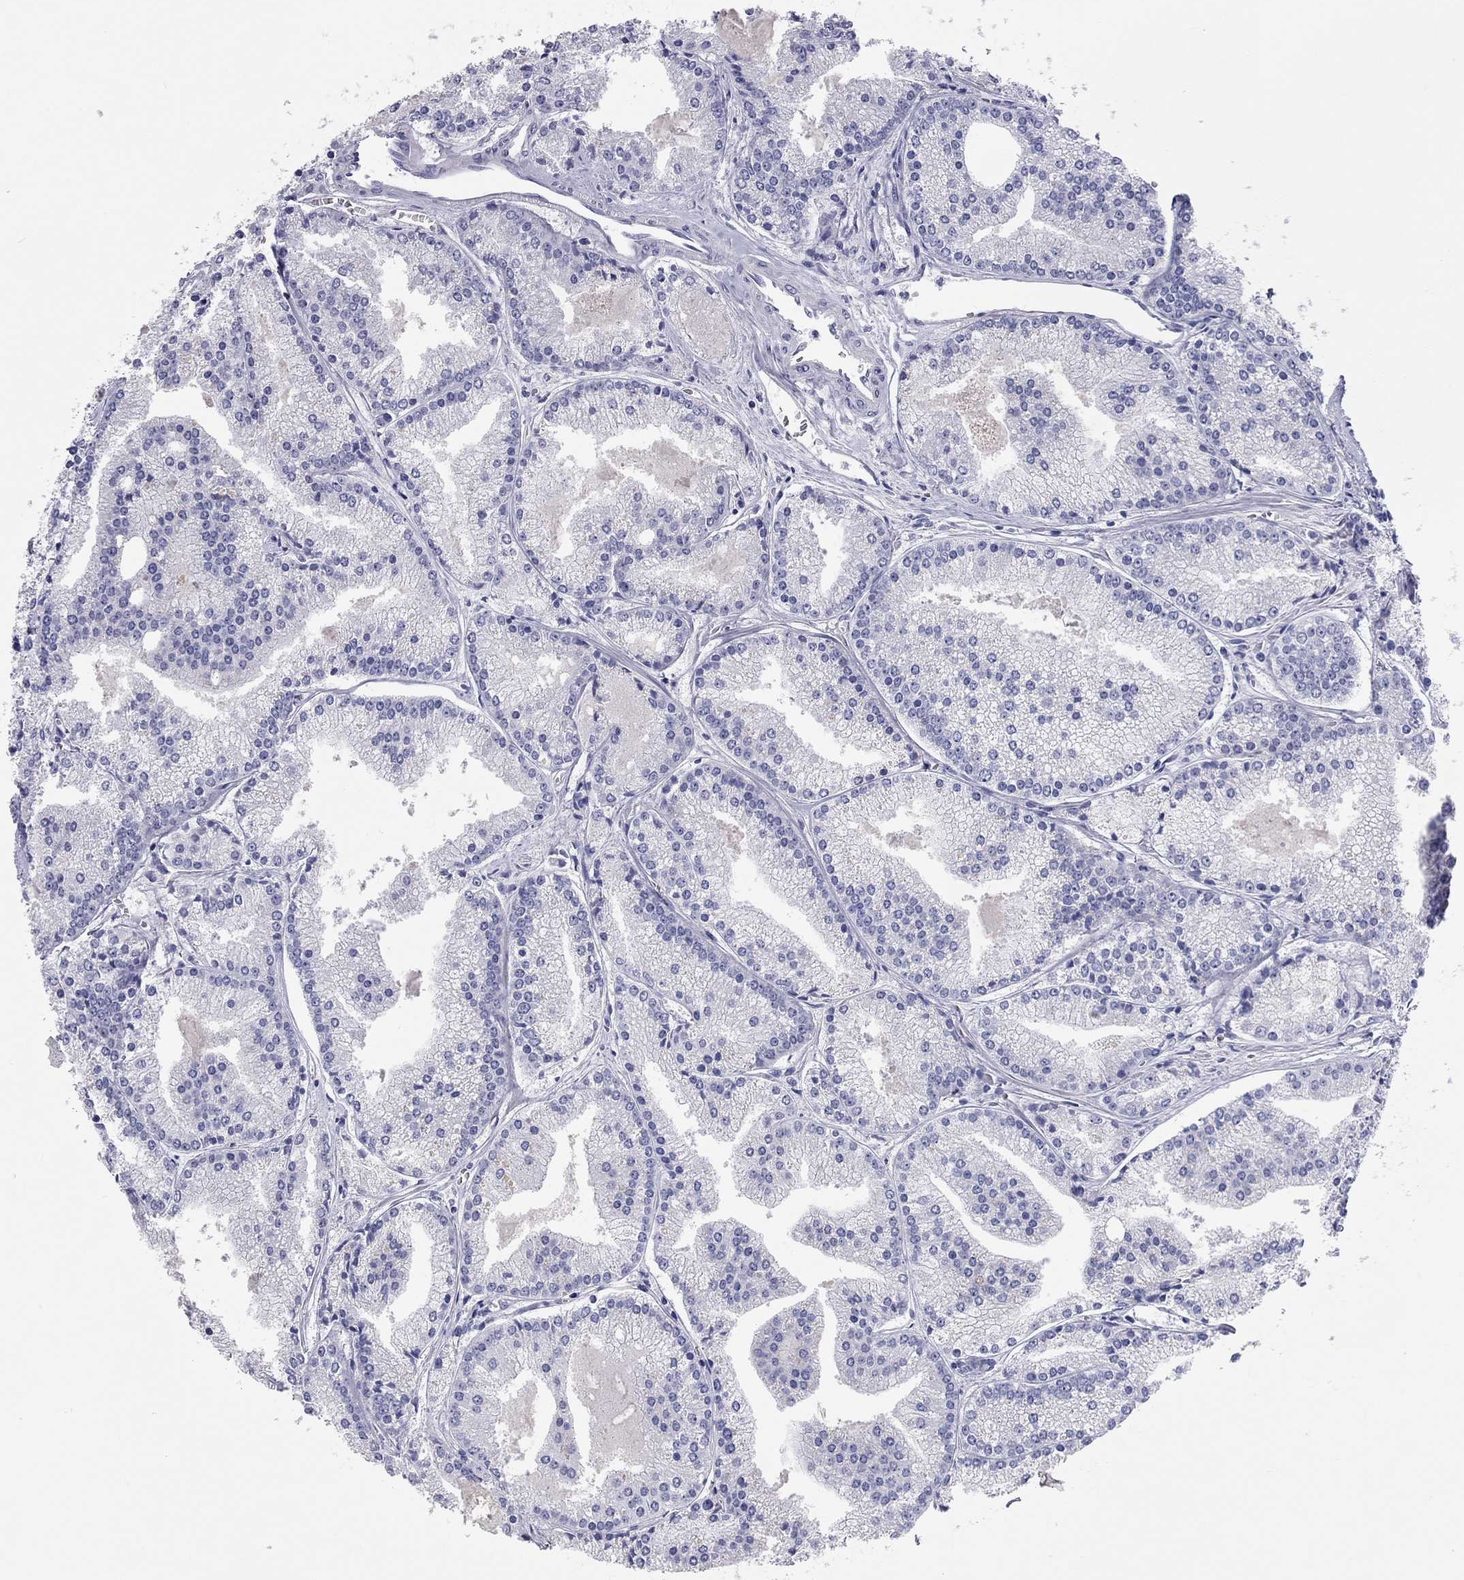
{"staining": {"intensity": "negative", "quantity": "none", "location": "none"}, "tissue": "prostate cancer", "cell_type": "Tumor cells", "image_type": "cancer", "snomed": [{"axis": "morphology", "description": "Adenocarcinoma, NOS"}, {"axis": "topography", "description": "Prostate"}], "caption": "Human prostate cancer stained for a protein using immunohistochemistry (IHC) demonstrates no staining in tumor cells.", "gene": "PCDHGC5", "patient": {"sex": "male", "age": 72}}